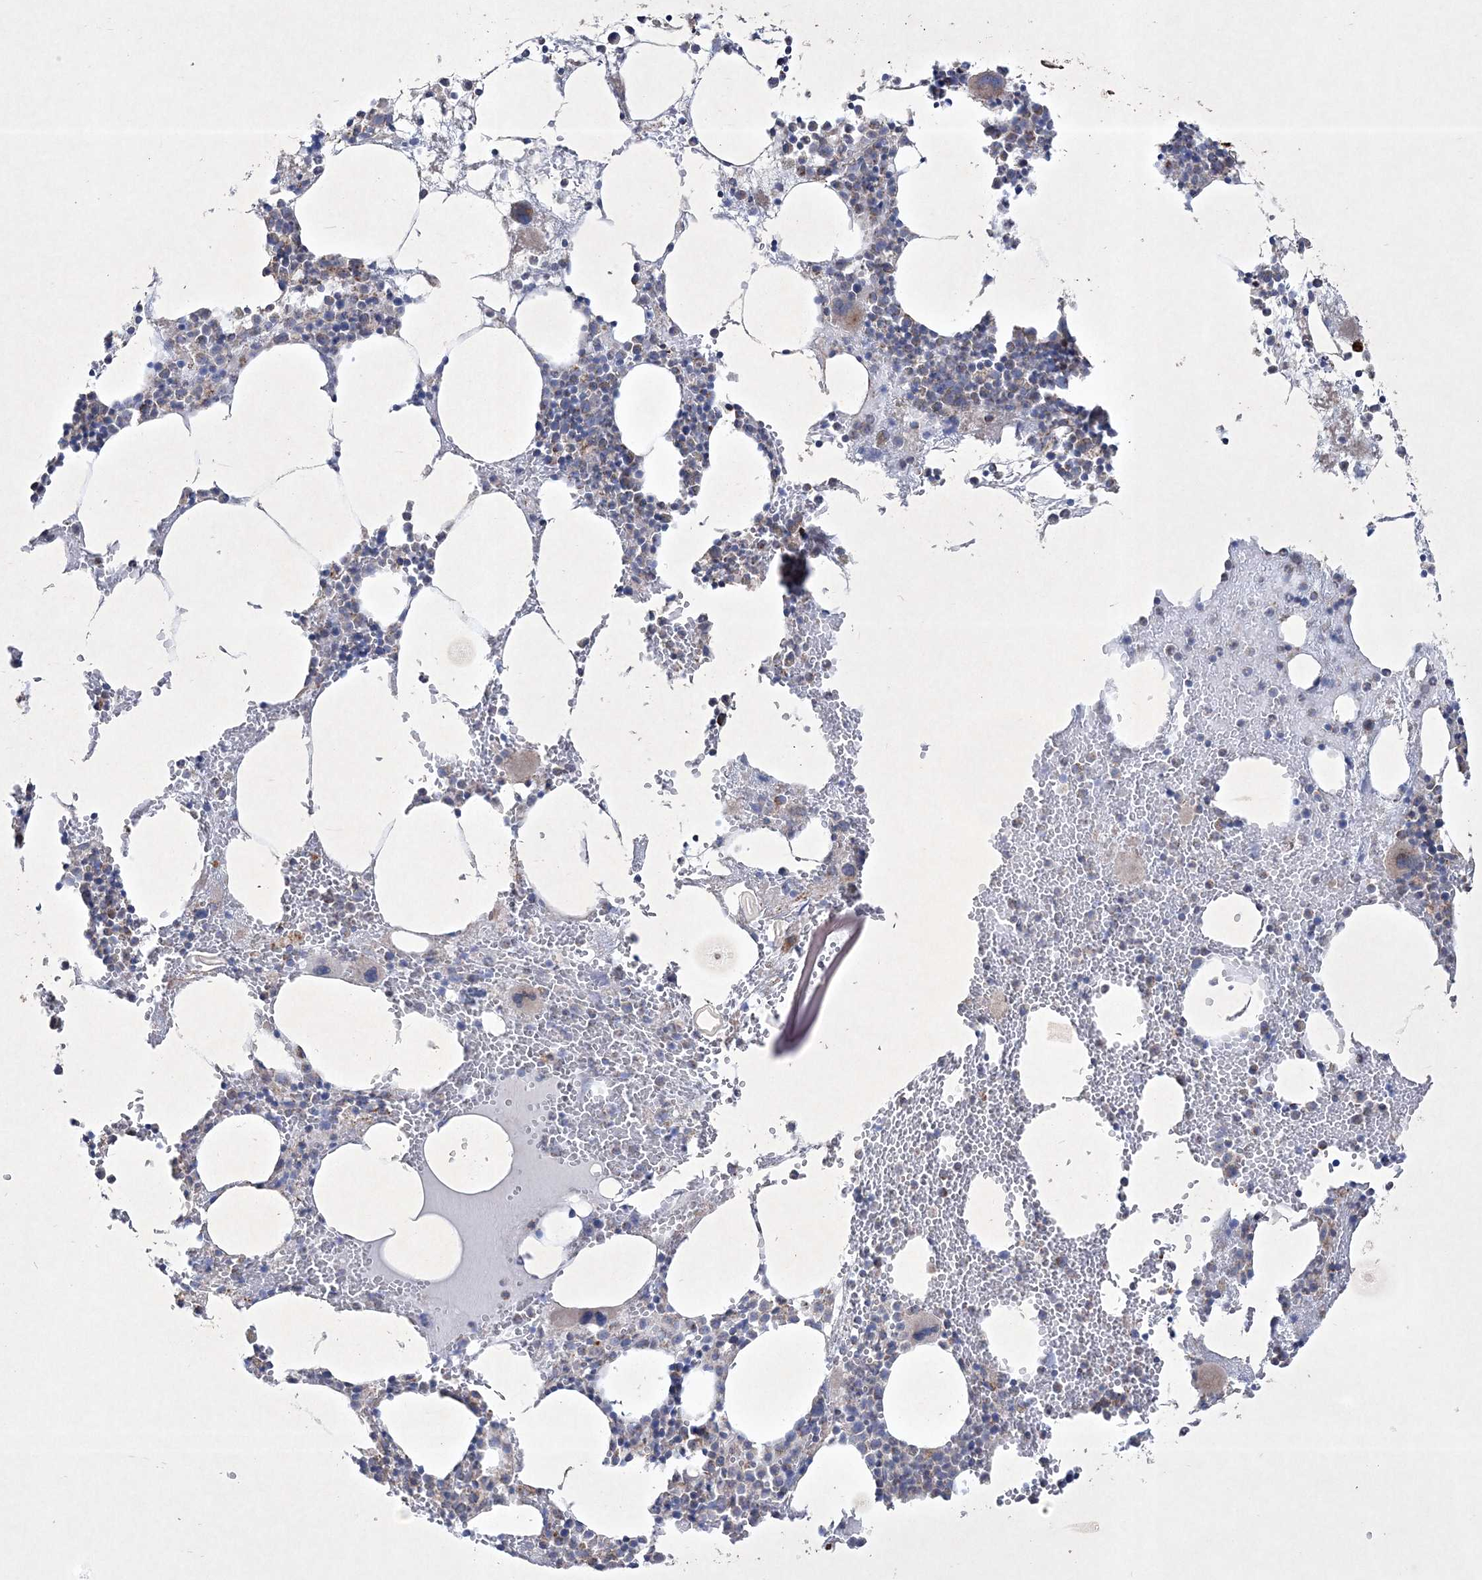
{"staining": {"intensity": "moderate", "quantity": "<25%", "location": "cytoplasmic/membranous"}, "tissue": "bone marrow", "cell_type": "Hematopoietic cells", "image_type": "normal", "snomed": [{"axis": "morphology", "description": "Normal tissue, NOS"}, {"axis": "topography", "description": "Bone marrow"}], "caption": "Protein staining of benign bone marrow reveals moderate cytoplasmic/membranous expression in approximately <25% of hematopoietic cells. (DAB IHC with brightfield microscopy, high magnification).", "gene": "RICTOR", "patient": {"sex": "female", "age": 52}}